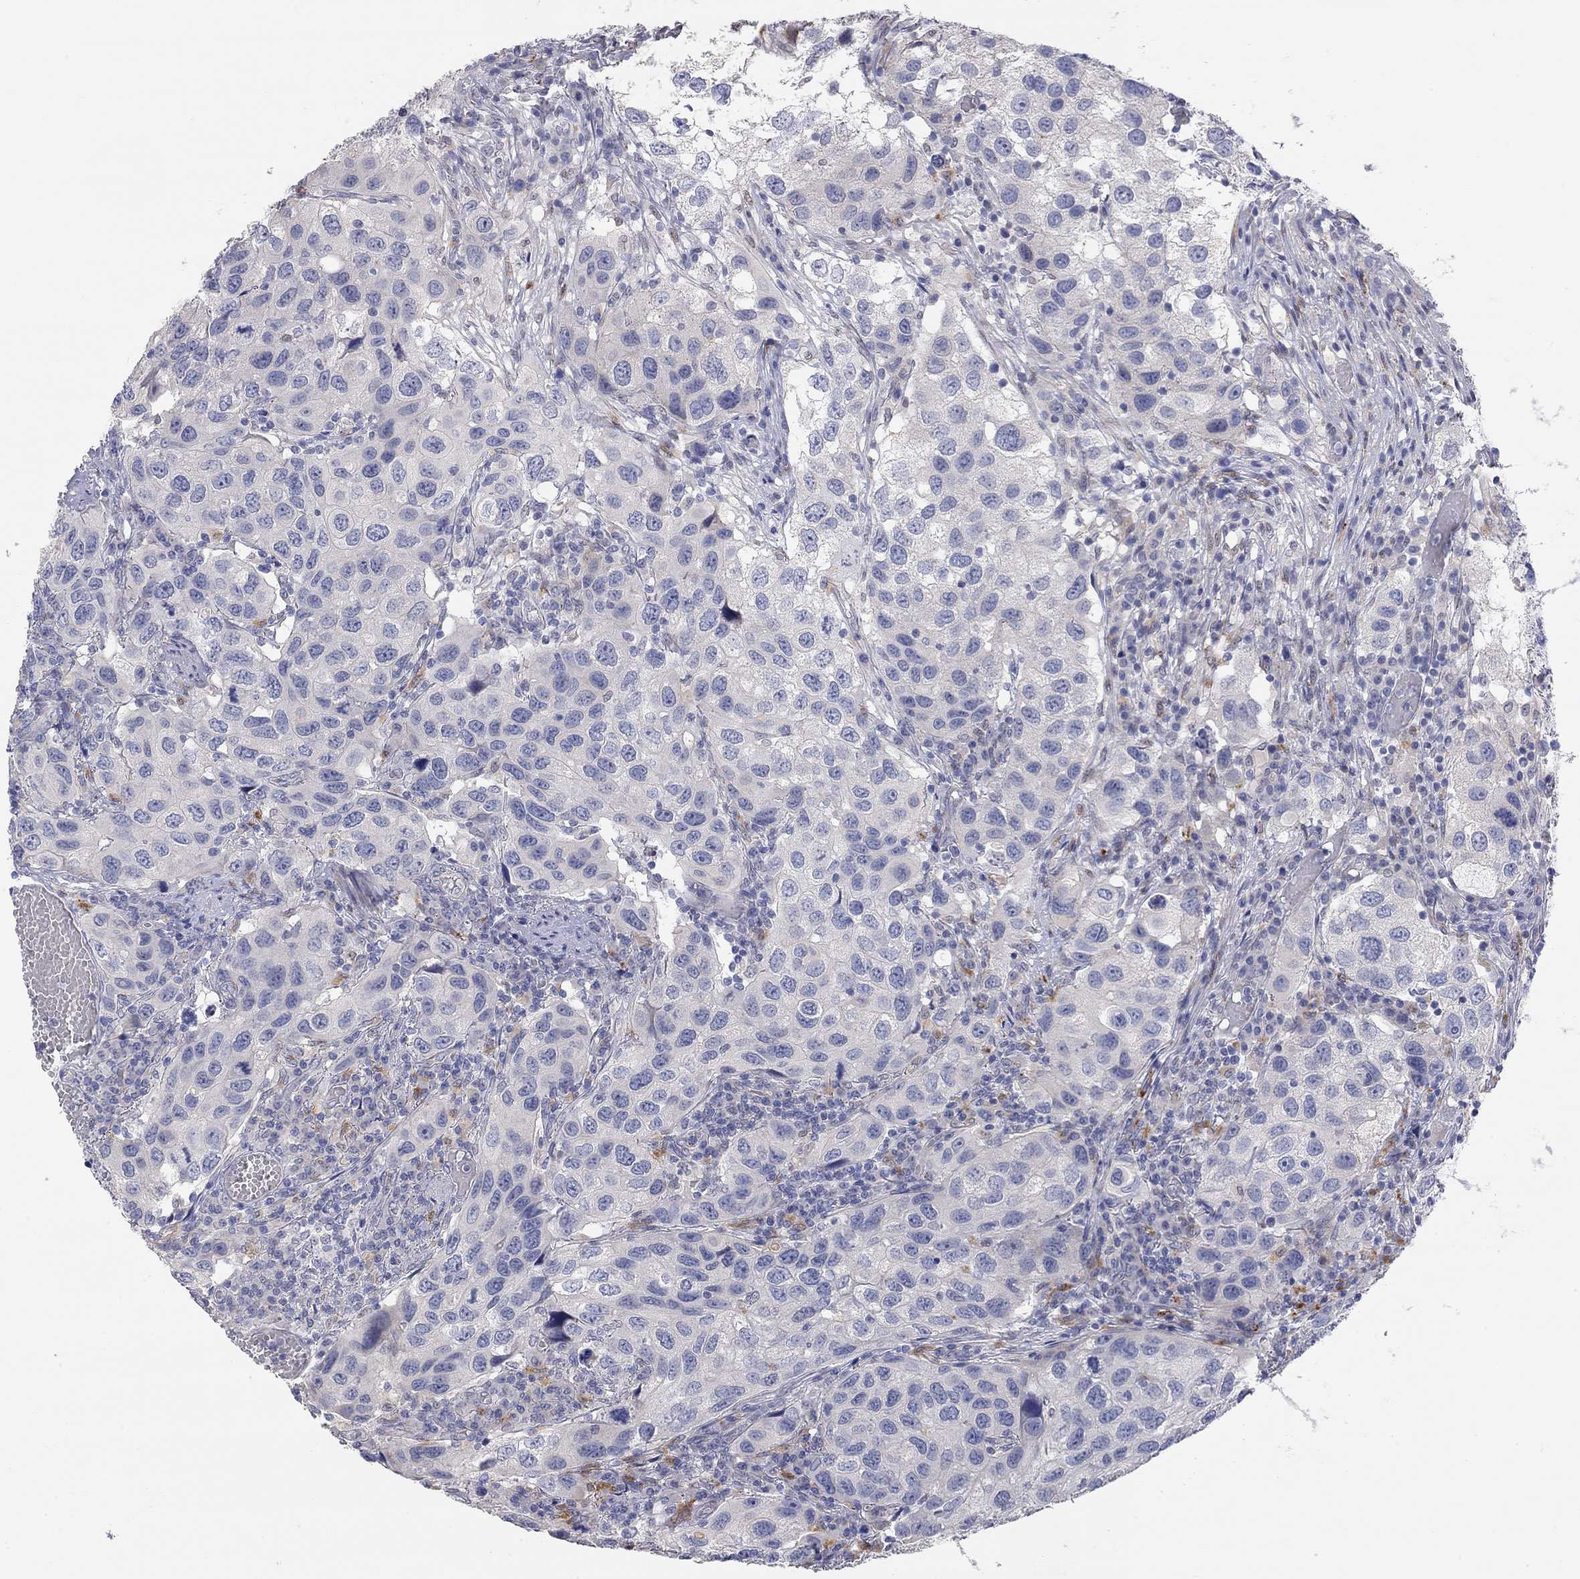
{"staining": {"intensity": "negative", "quantity": "none", "location": "none"}, "tissue": "urothelial cancer", "cell_type": "Tumor cells", "image_type": "cancer", "snomed": [{"axis": "morphology", "description": "Urothelial carcinoma, High grade"}, {"axis": "topography", "description": "Urinary bladder"}], "caption": "DAB immunohistochemical staining of urothelial carcinoma (high-grade) reveals no significant positivity in tumor cells.", "gene": "PAPSS2", "patient": {"sex": "male", "age": 79}}